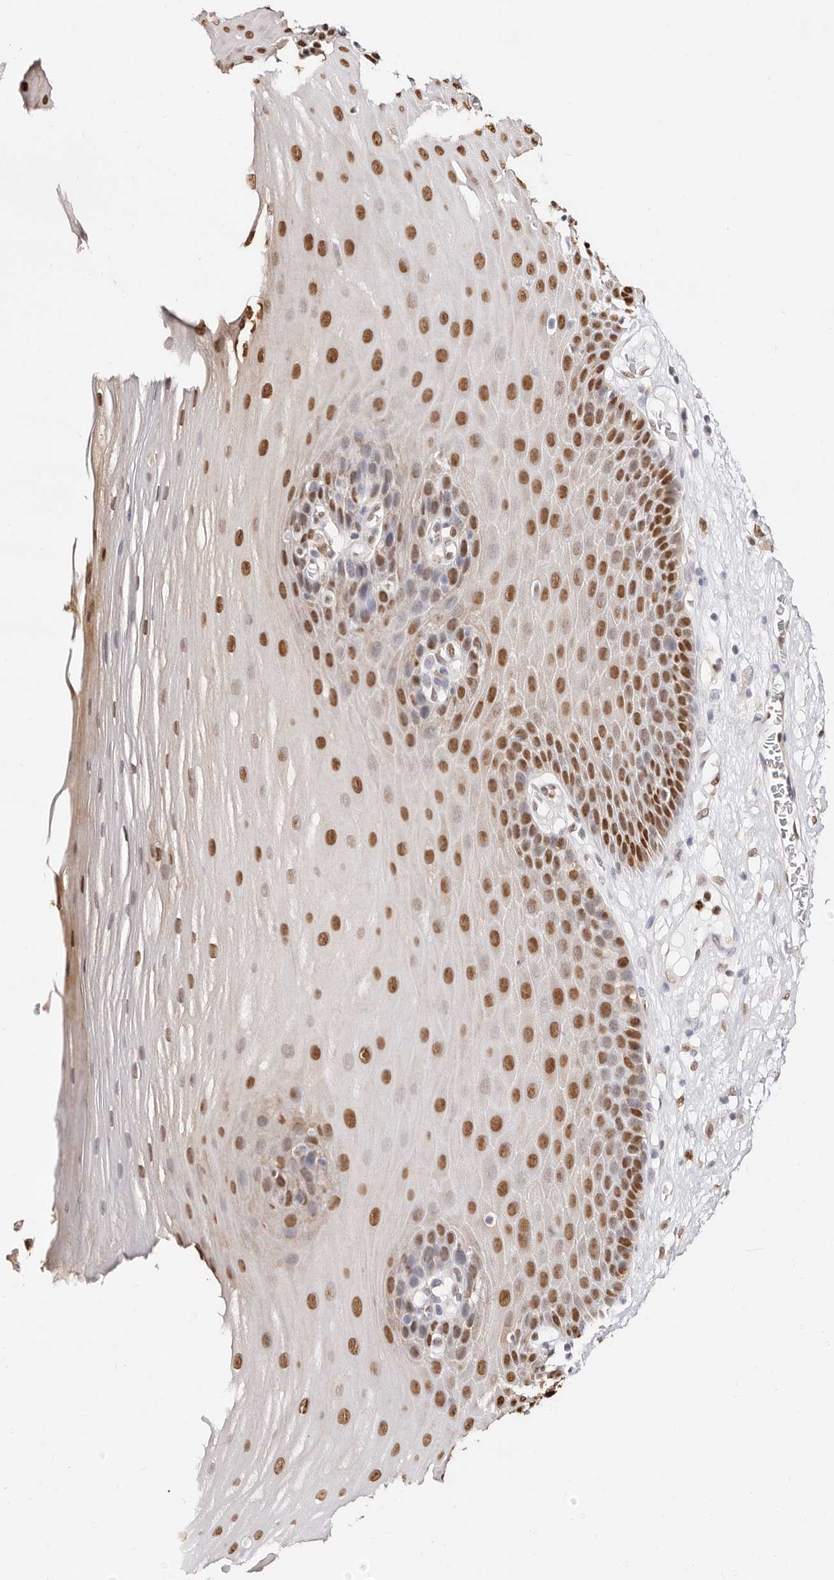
{"staining": {"intensity": "strong", "quantity": ">75%", "location": "nuclear"}, "tissue": "esophagus", "cell_type": "Squamous epithelial cells", "image_type": "normal", "snomed": [{"axis": "morphology", "description": "Normal tissue, NOS"}, {"axis": "topography", "description": "Esophagus"}], "caption": "Immunohistochemical staining of normal human esophagus reveals >75% levels of strong nuclear protein expression in about >75% of squamous epithelial cells. The staining is performed using DAB brown chromogen to label protein expression. The nuclei are counter-stained blue using hematoxylin.", "gene": "TKT", "patient": {"sex": "male", "age": 62}}